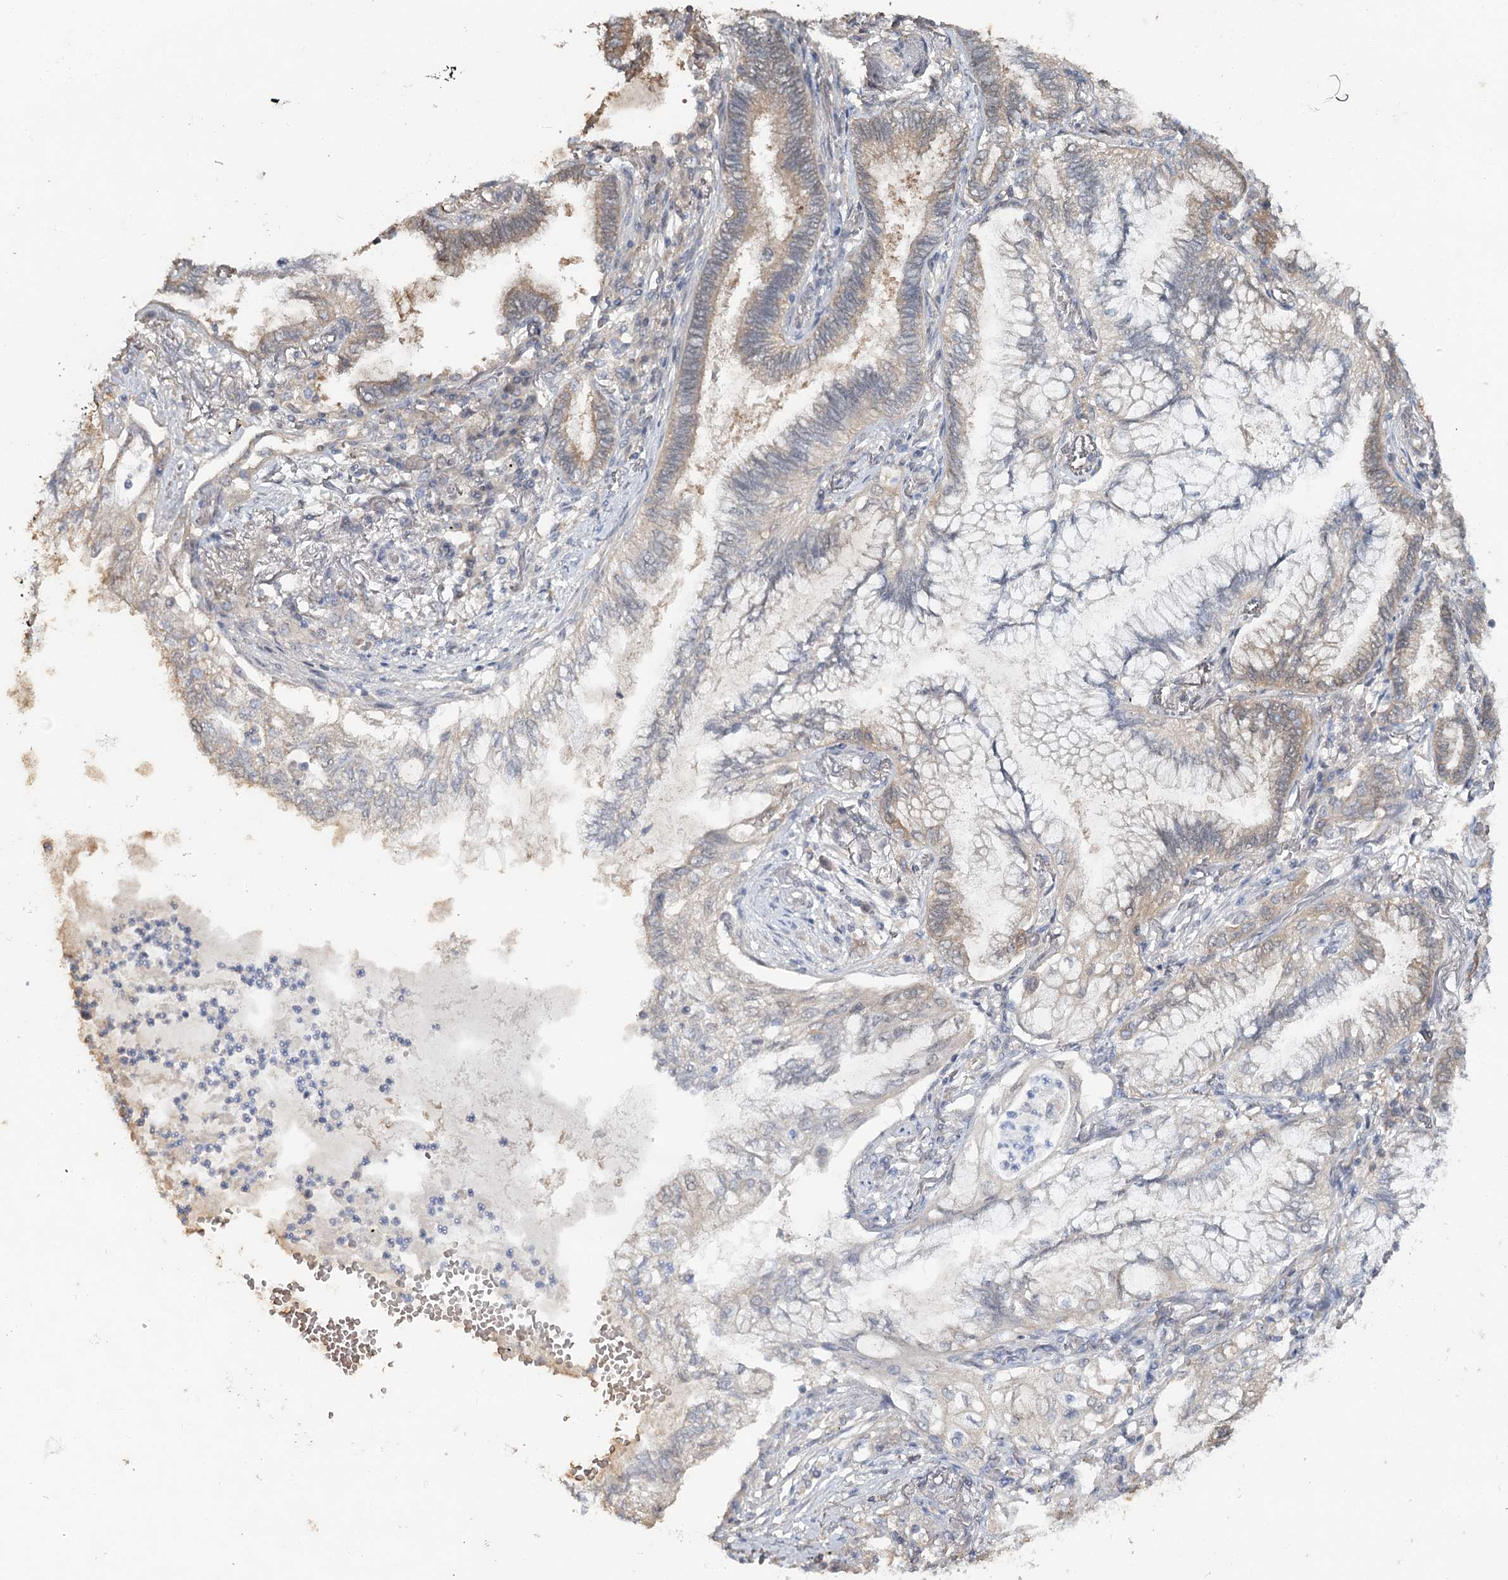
{"staining": {"intensity": "moderate", "quantity": "<25%", "location": "cytoplasmic/membranous"}, "tissue": "lung cancer", "cell_type": "Tumor cells", "image_type": "cancer", "snomed": [{"axis": "morphology", "description": "Adenocarcinoma, NOS"}, {"axis": "topography", "description": "Lung"}], "caption": "Brown immunohistochemical staining in human lung adenocarcinoma exhibits moderate cytoplasmic/membranous expression in about <25% of tumor cells.", "gene": "MAP3K13", "patient": {"sex": "female", "age": 70}}